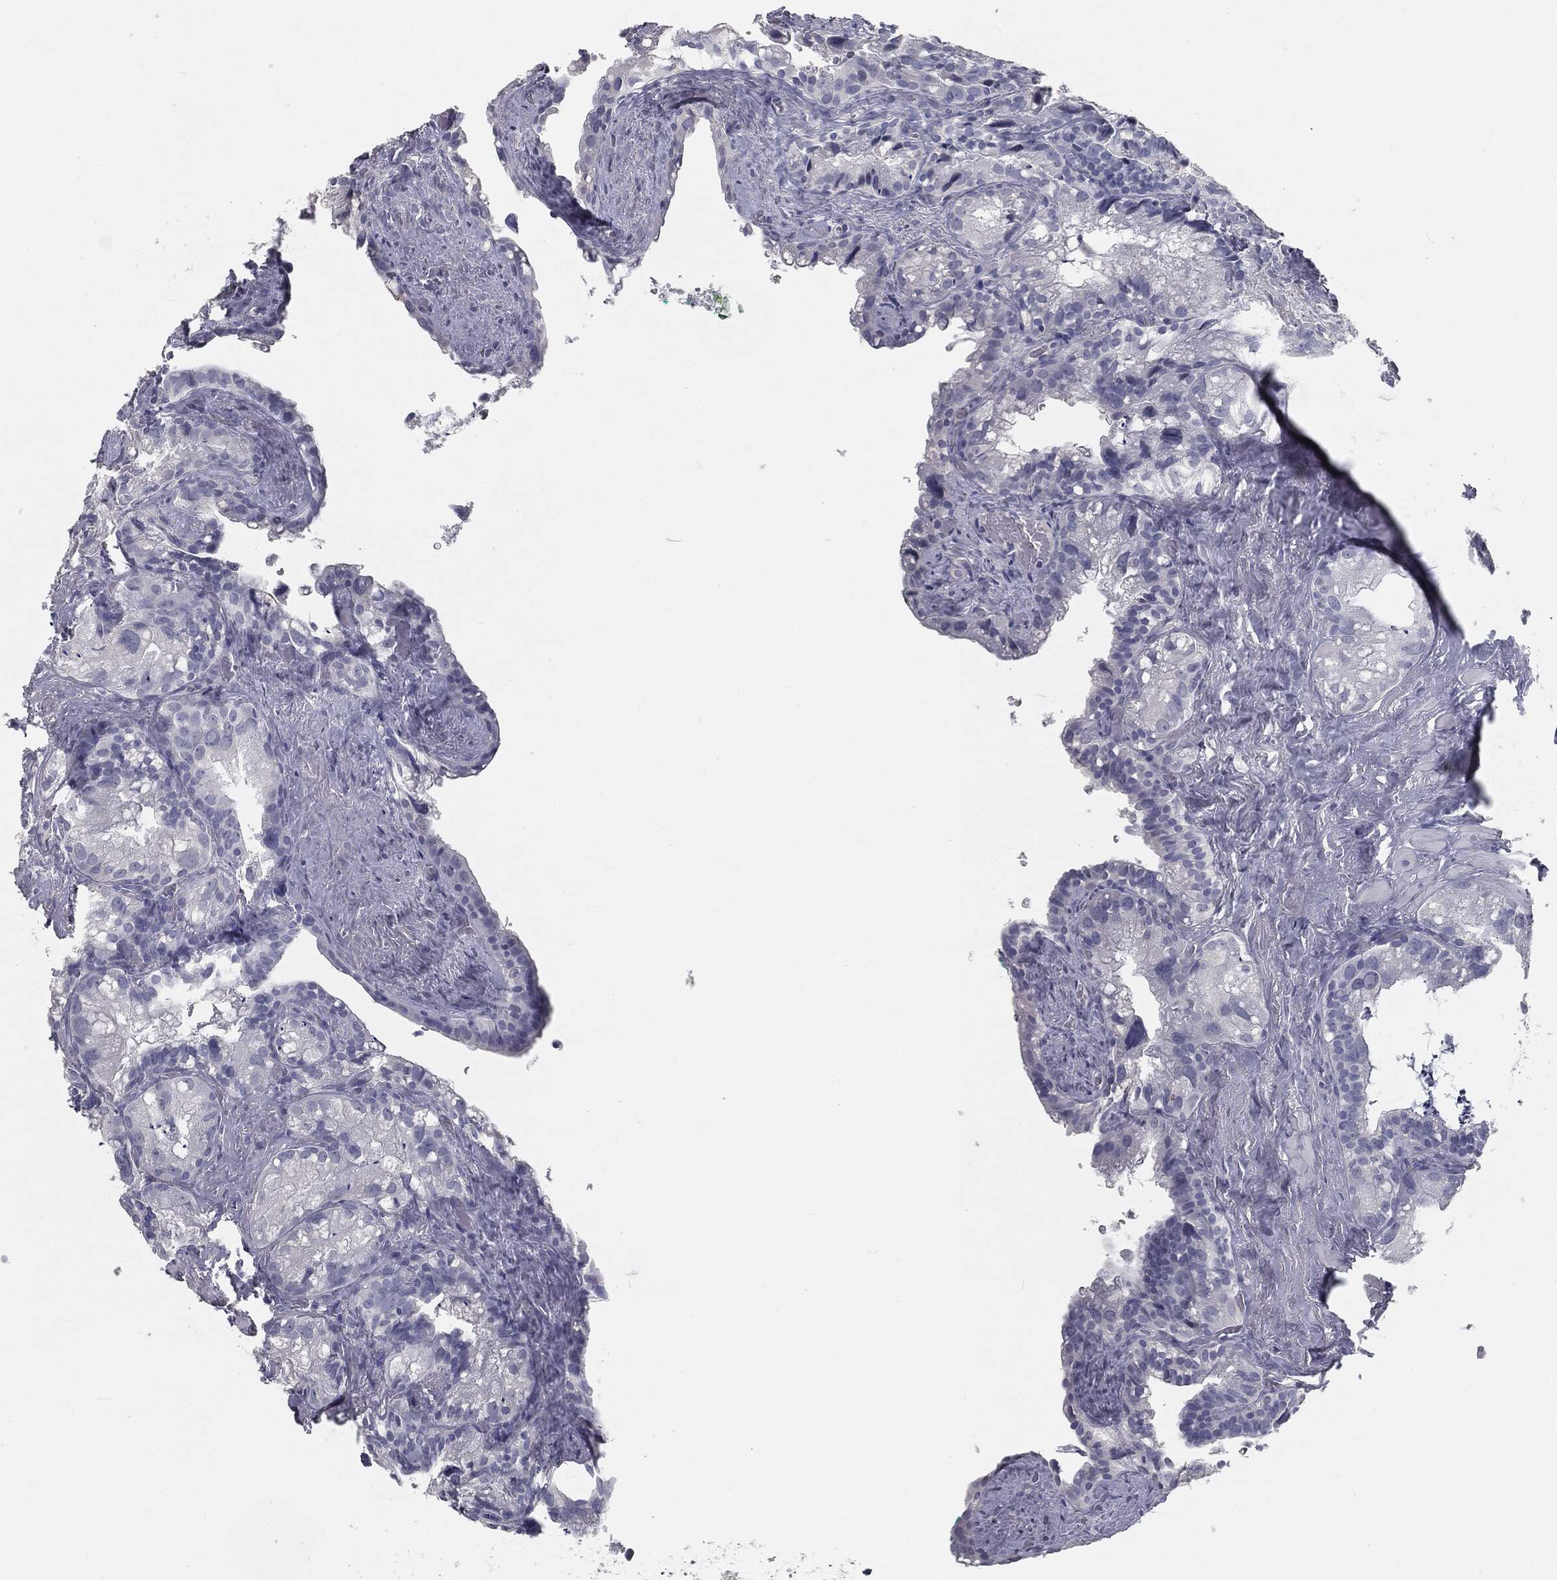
{"staining": {"intensity": "negative", "quantity": "none", "location": "none"}, "tissue": "seminal vesicle", "cell_type": "Glandular cells", "image_type": "normal", "snomed": [{"axis": "morphology", "description": "Normal tissue, NOS"}, {"axis": "topography", "description": "Seminal veicle"}], "caption": "Glandular cells show no significant staining in unremarkable seminal vesicle. The staining was performed using DAB (3,3'-diaminobenzidine) to visualize the protein expression in brown, while the nuclei were stained in blue with hematoxylin (Magnification: 20x).", "gene": "PRAME", "patient": {"sex": "male", "age": 72}}